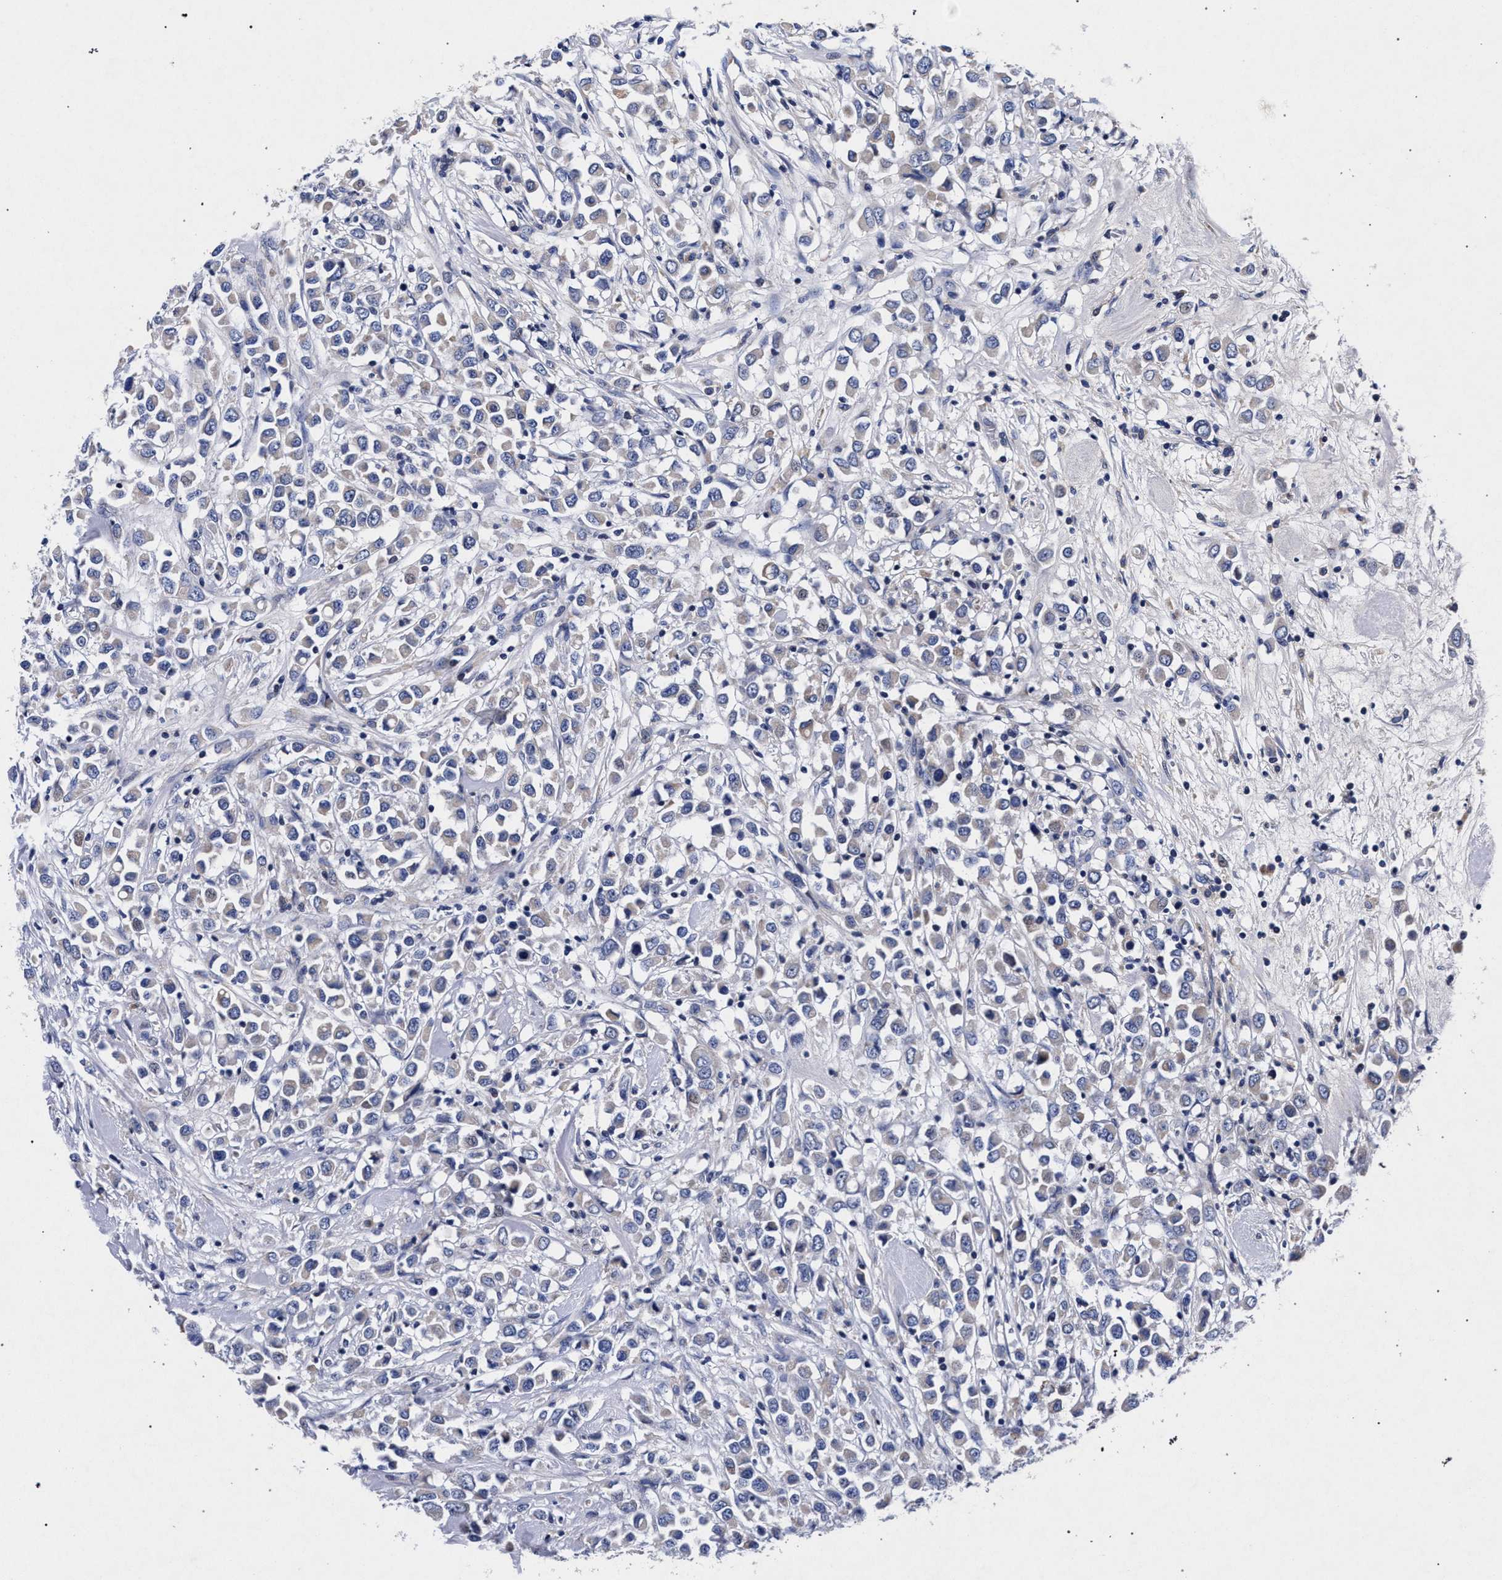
{"staining": {"intensity": "negative", "quantity": "none", "location": "none"}, "tissue": "breast cancer", "cell_type": "Tumor cells", "image_type": "cancer", "snomed": [{"axis": "morphology", "description": "Duct carcinoma"}, {"axis": "topography", "description": "Breast"}], "caption": "The IHC image has no significant expression in tumor cells of breast cancer (intraductal carcinoma) tissue. (DAB (3,3'-diaminobenzidine) immunohistochemistry (IHC), high magnification).", "gene": "HSD17B14", "patient": {"sex": "female", "age": 61}}